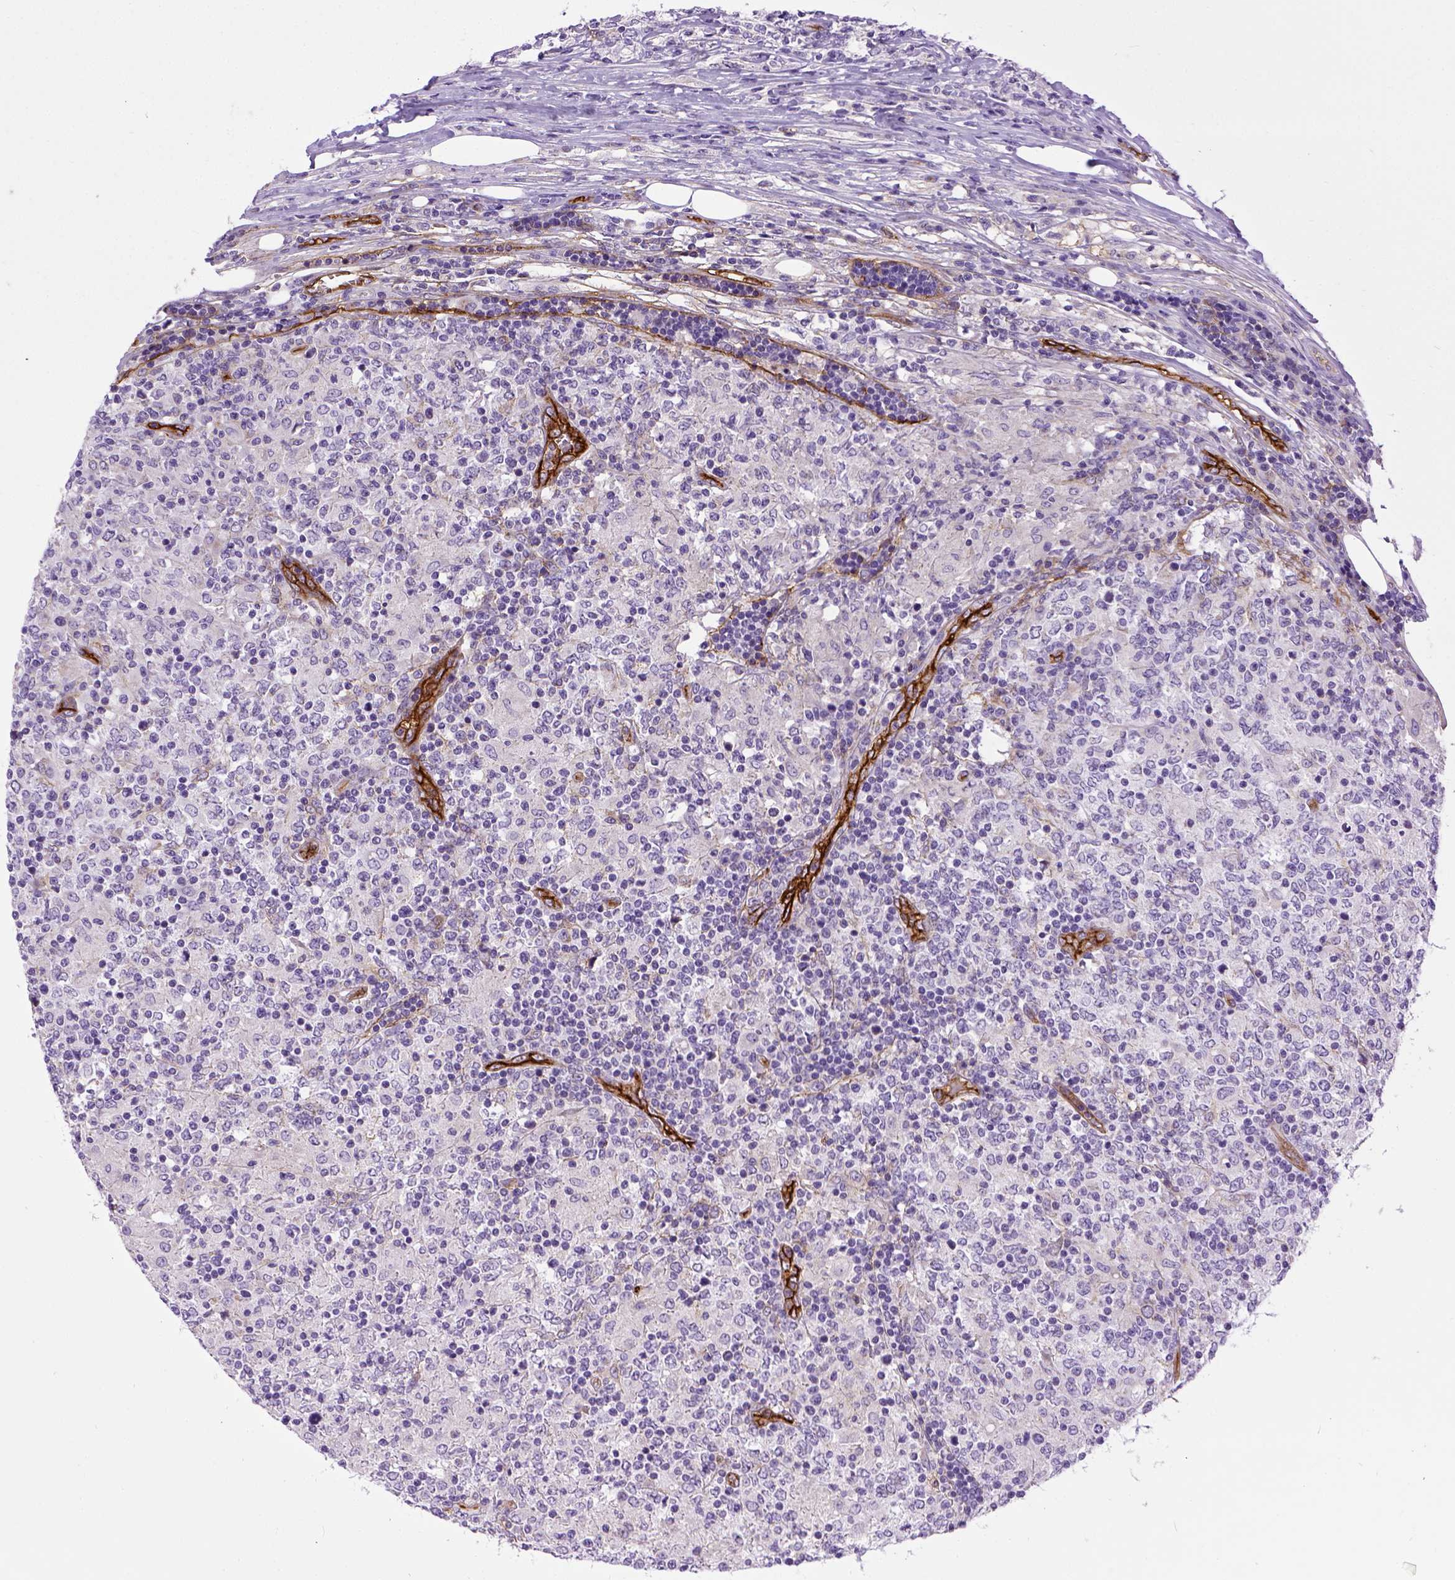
{"staining": {"intensity": "negative", "quantity": "none", "location": "none"}, "tissue": "lymphoma", "cell_type": "Tumor cells", "image_type": "cancer", "snomed": [{"axis": "morphology", "description": "Malignant lymphoma, non-Hodgkin's type, High grade"}, {"axis": "topography", "description": "Lymph node"}], "caption": "An immunohistochemistry photomicrograph of lymphoma is shown. There is no staining in tumor cells of lymphoma. Brightfield microscopy of immunohistochemistry (IHC) stained with DAB (brown) and hematoxylin (blue), captured at high magnification.", "gene": "ENG", "patient": {"sex": "female", "age": 84}}